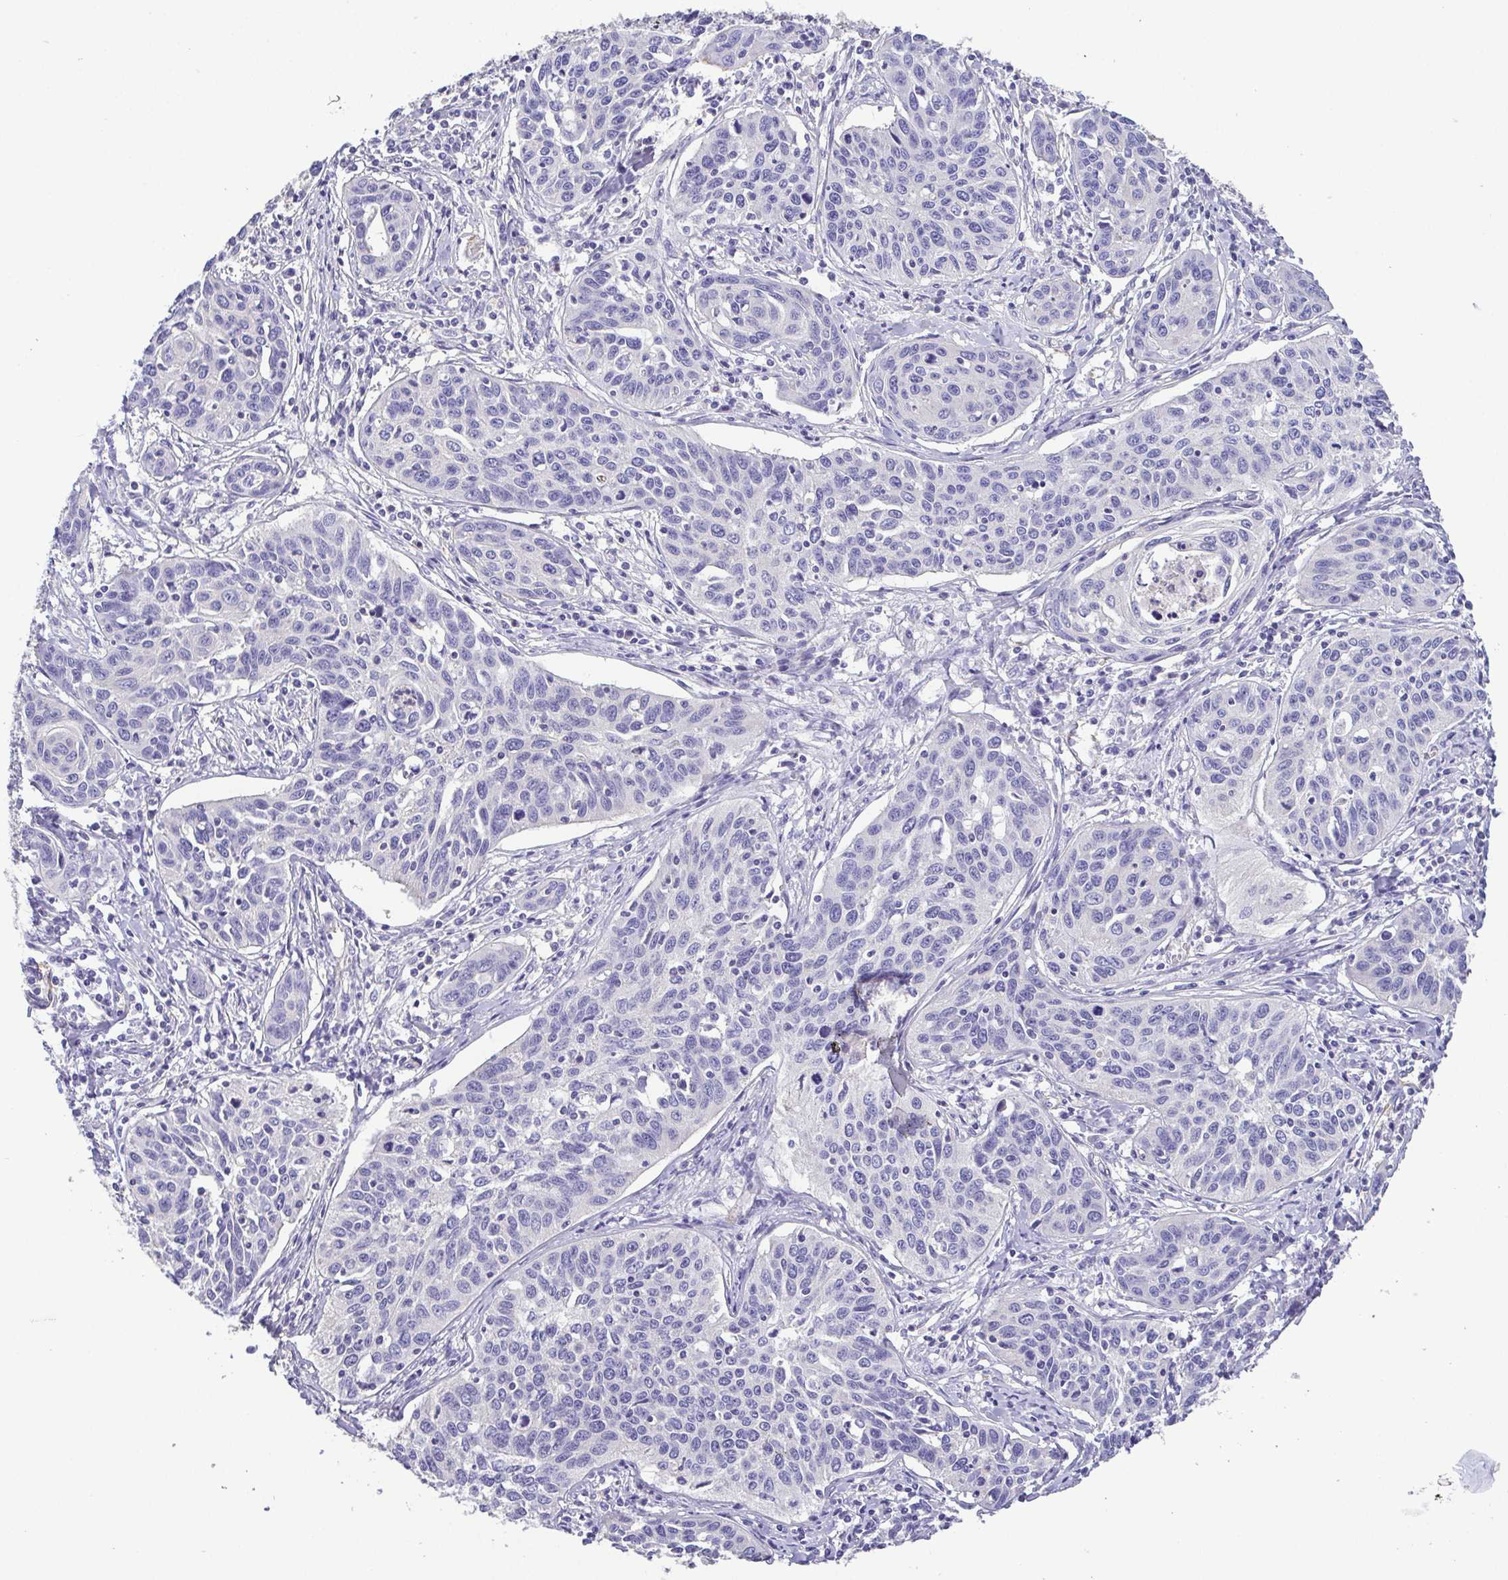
{"staining": {"intensity": "negative", "quantity": "none", "location": "none"}, "tissue": "cervical cancer", "cell_type": "Tumor cells", "image_type": "cancer", "snomed": [{"axis": "morphology", "description": "Squamous cell carcinoma, NOS"}, {"axis": "topography", "description": "Cervix"}], "caption": "Squamous cell carcinoma (cervical) was stained to show a protein in brown. There is no significant staining in tumor cells.", "gene": "MYL6", "patient": {"sex": "female", "age": 31}}